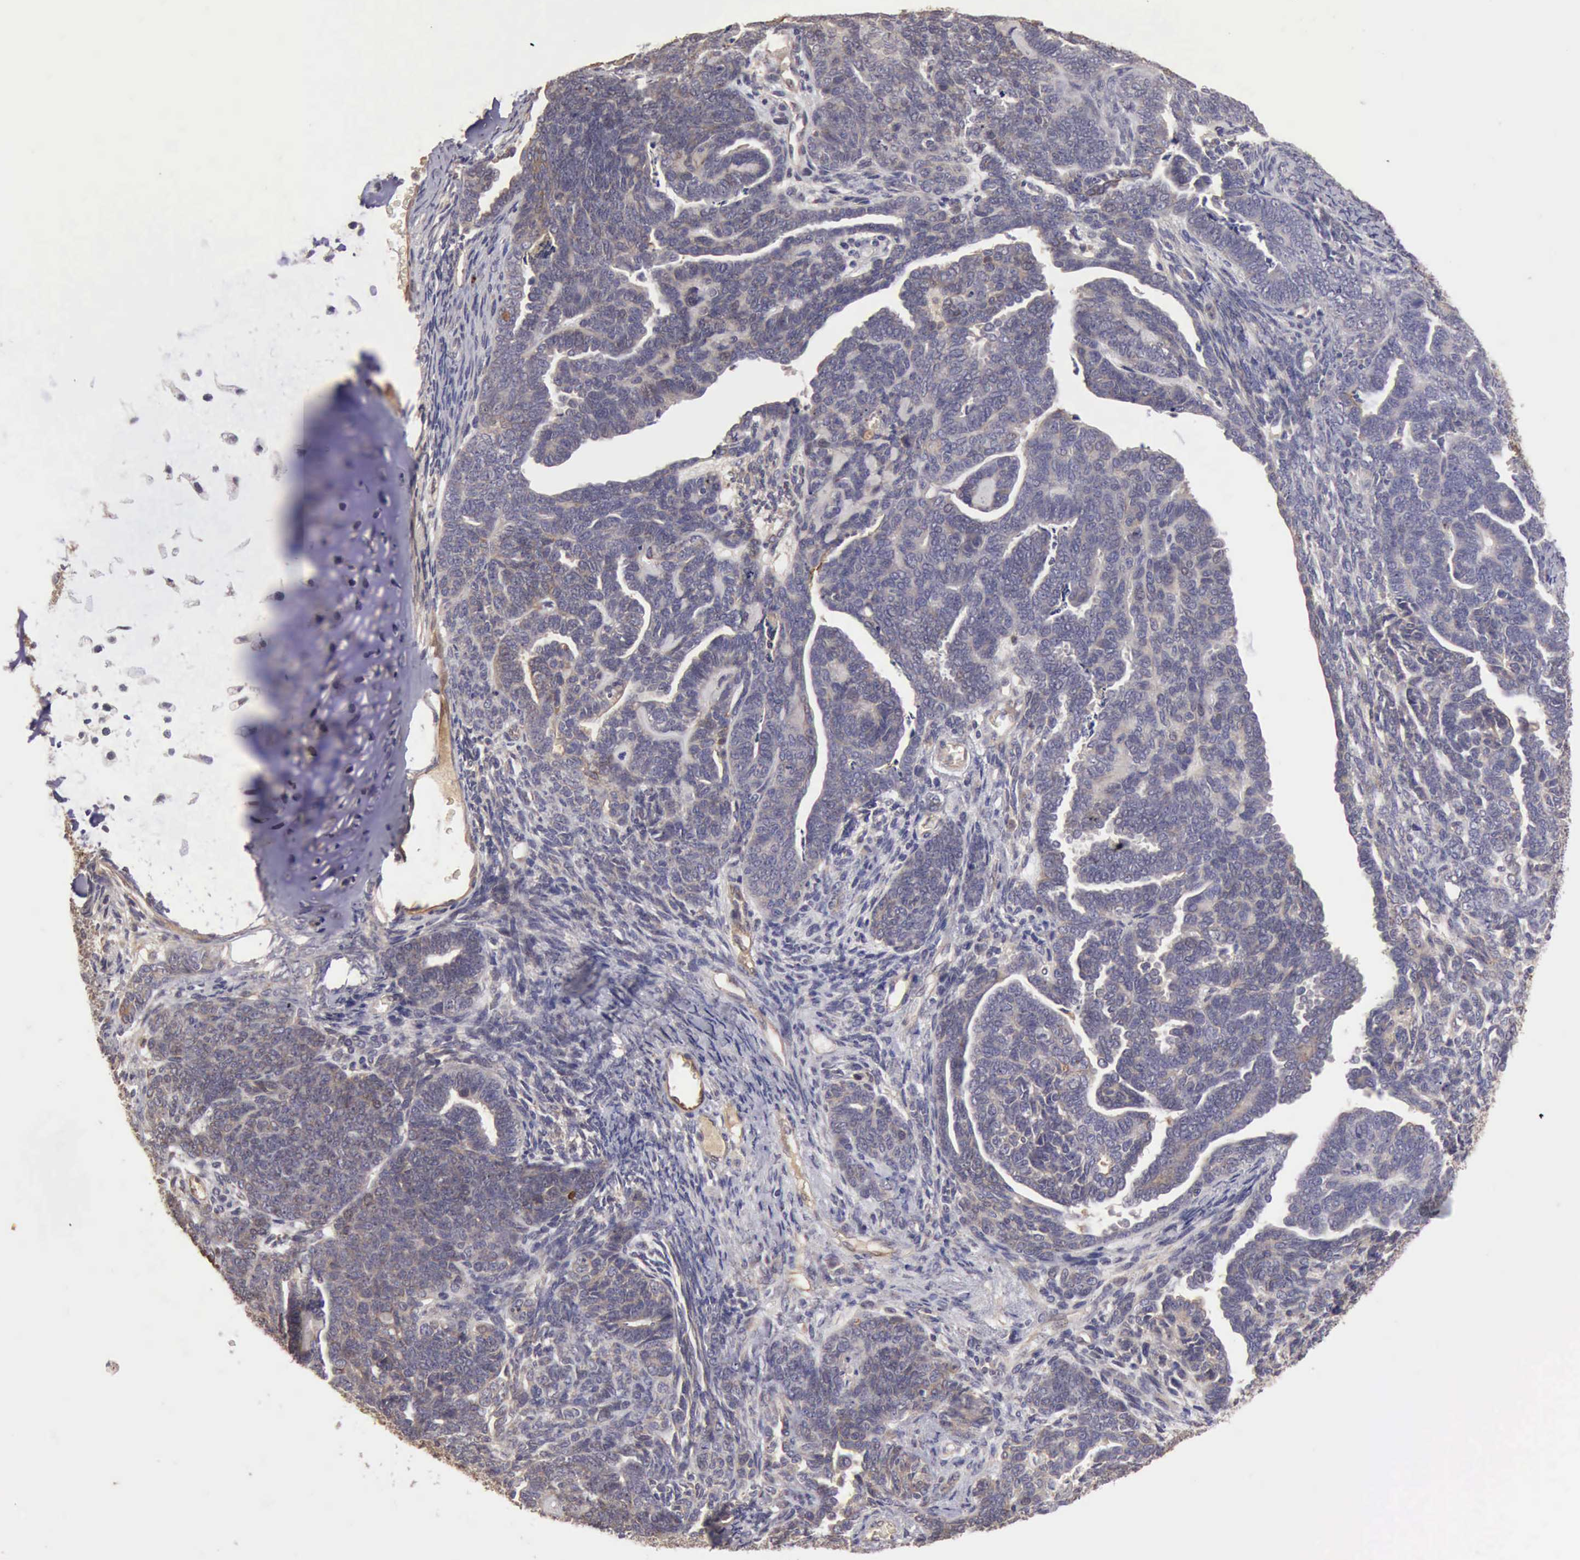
{"staining": {"intensity": "negative", "quantity": "none", "location": "none"}, "tissue": "endometrial cancer", "cell_type": "Tumor cells", "image_type": "cancer", "snomed": [{"axis": "morphology", "description": "Neoplasm, malignant, NOS"}, {"axis": "topography", "description": "Endometrium"}], "caption": "Immunohistochemistry photomicrograph of human malignant neoplasm (endometrial) stained for a protein (brown), which displays no expression in tumor cells.", "gene": "BMX", "patient": {"sex": "female", "age": 74}}